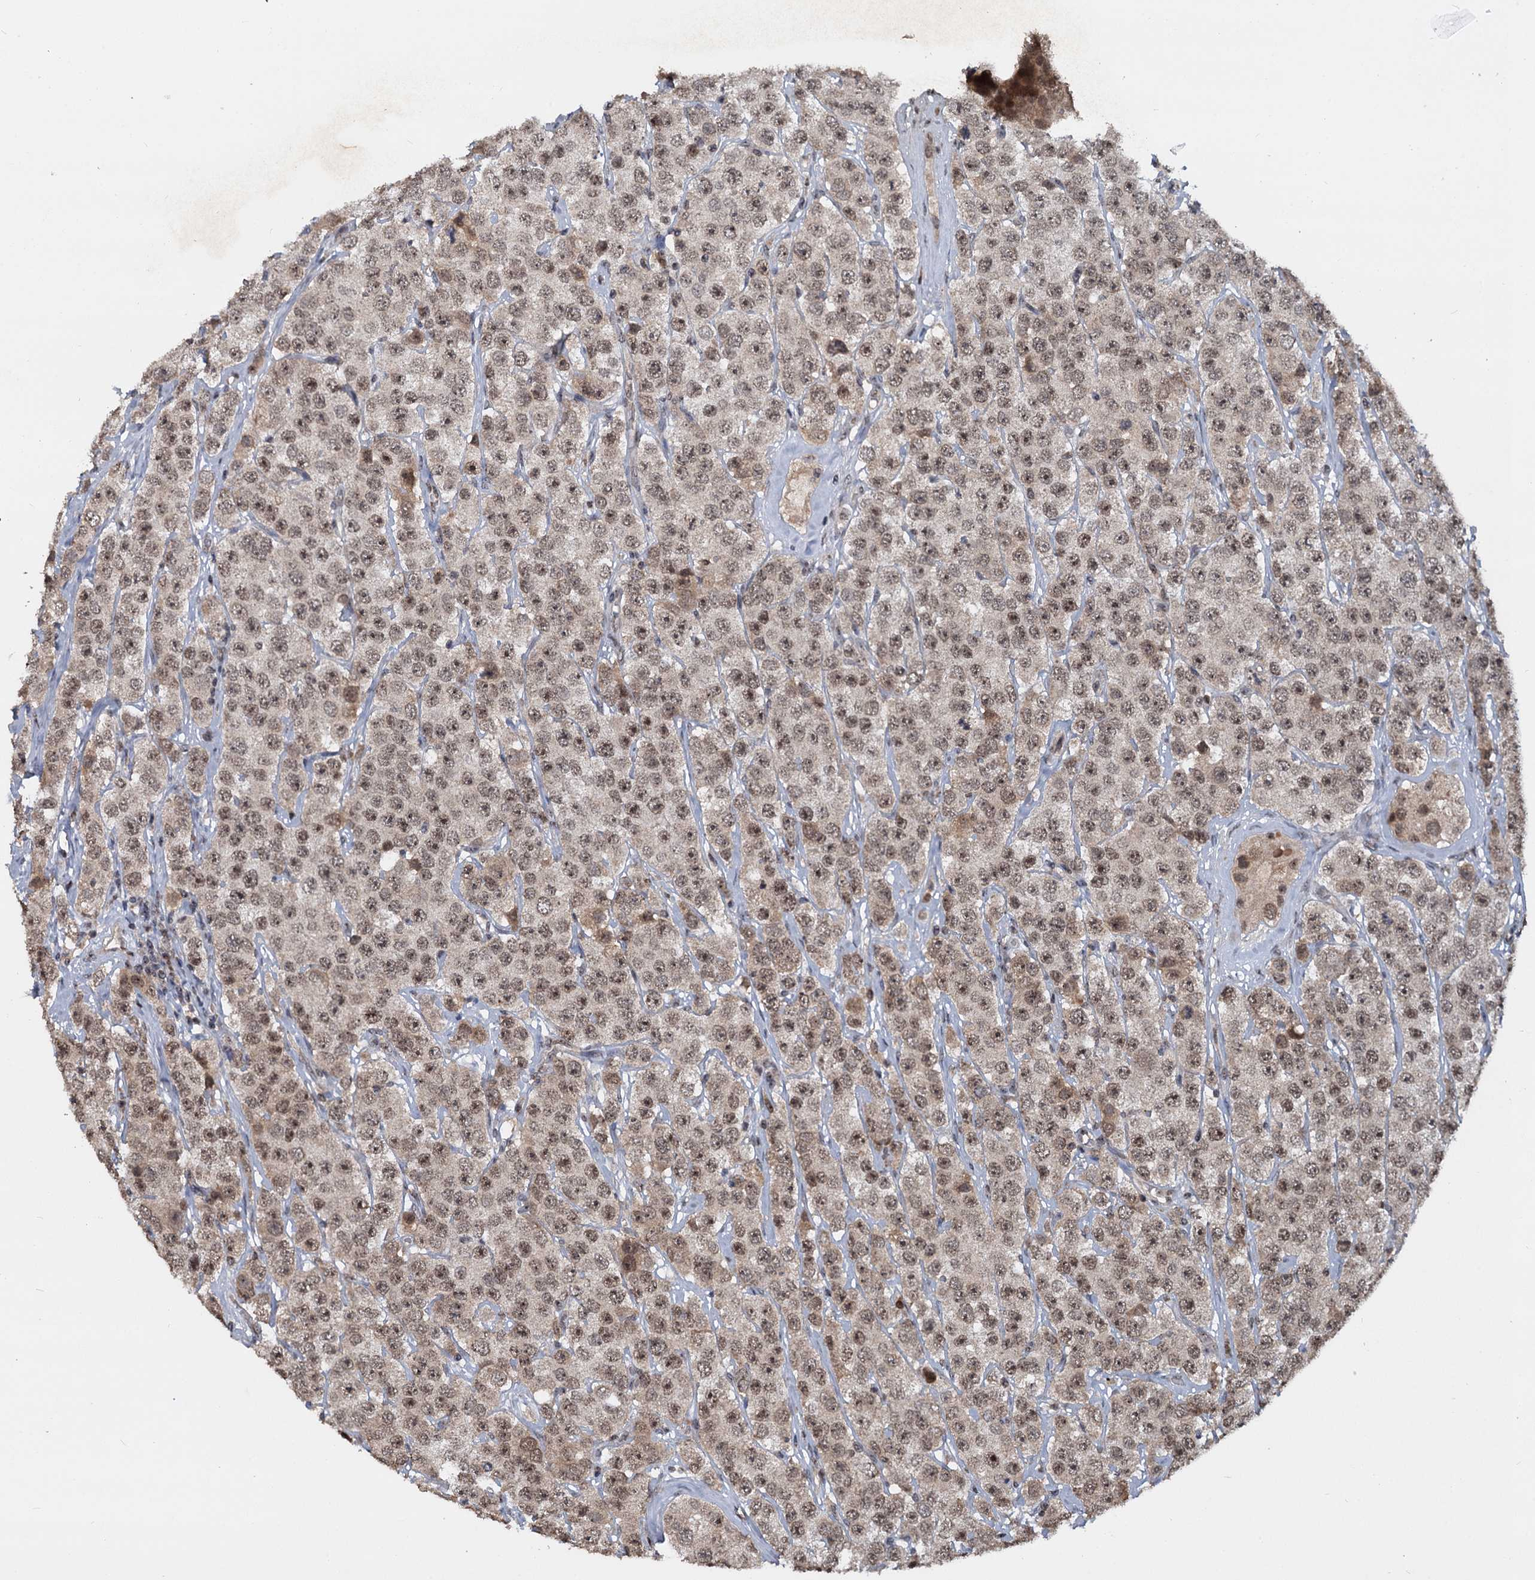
{"staining": {"intensity": "moderate", "quantity": ">75%", "location": "cytoplasmic/membranous,nuclear"}, "tissue": "testis cancer", "cell_type": "Tumor cells", "image_type": "cancer", "snomed": [{"axis": "morphology", "description": "Seminoma, NOS"}, {"axis": "topography", "description": "Testis"}], "caption": "This histopathology image reveals testis seminoma stained with immunohistochemistry to label a protein in brown. The cytoplasmic/membranous and nuclear of tumor cells show moderate positivity for the protein. Nuclei are counter-stained blue.", "gene": "FAM216B", "patient": {"sex": "male", "age": 28}}